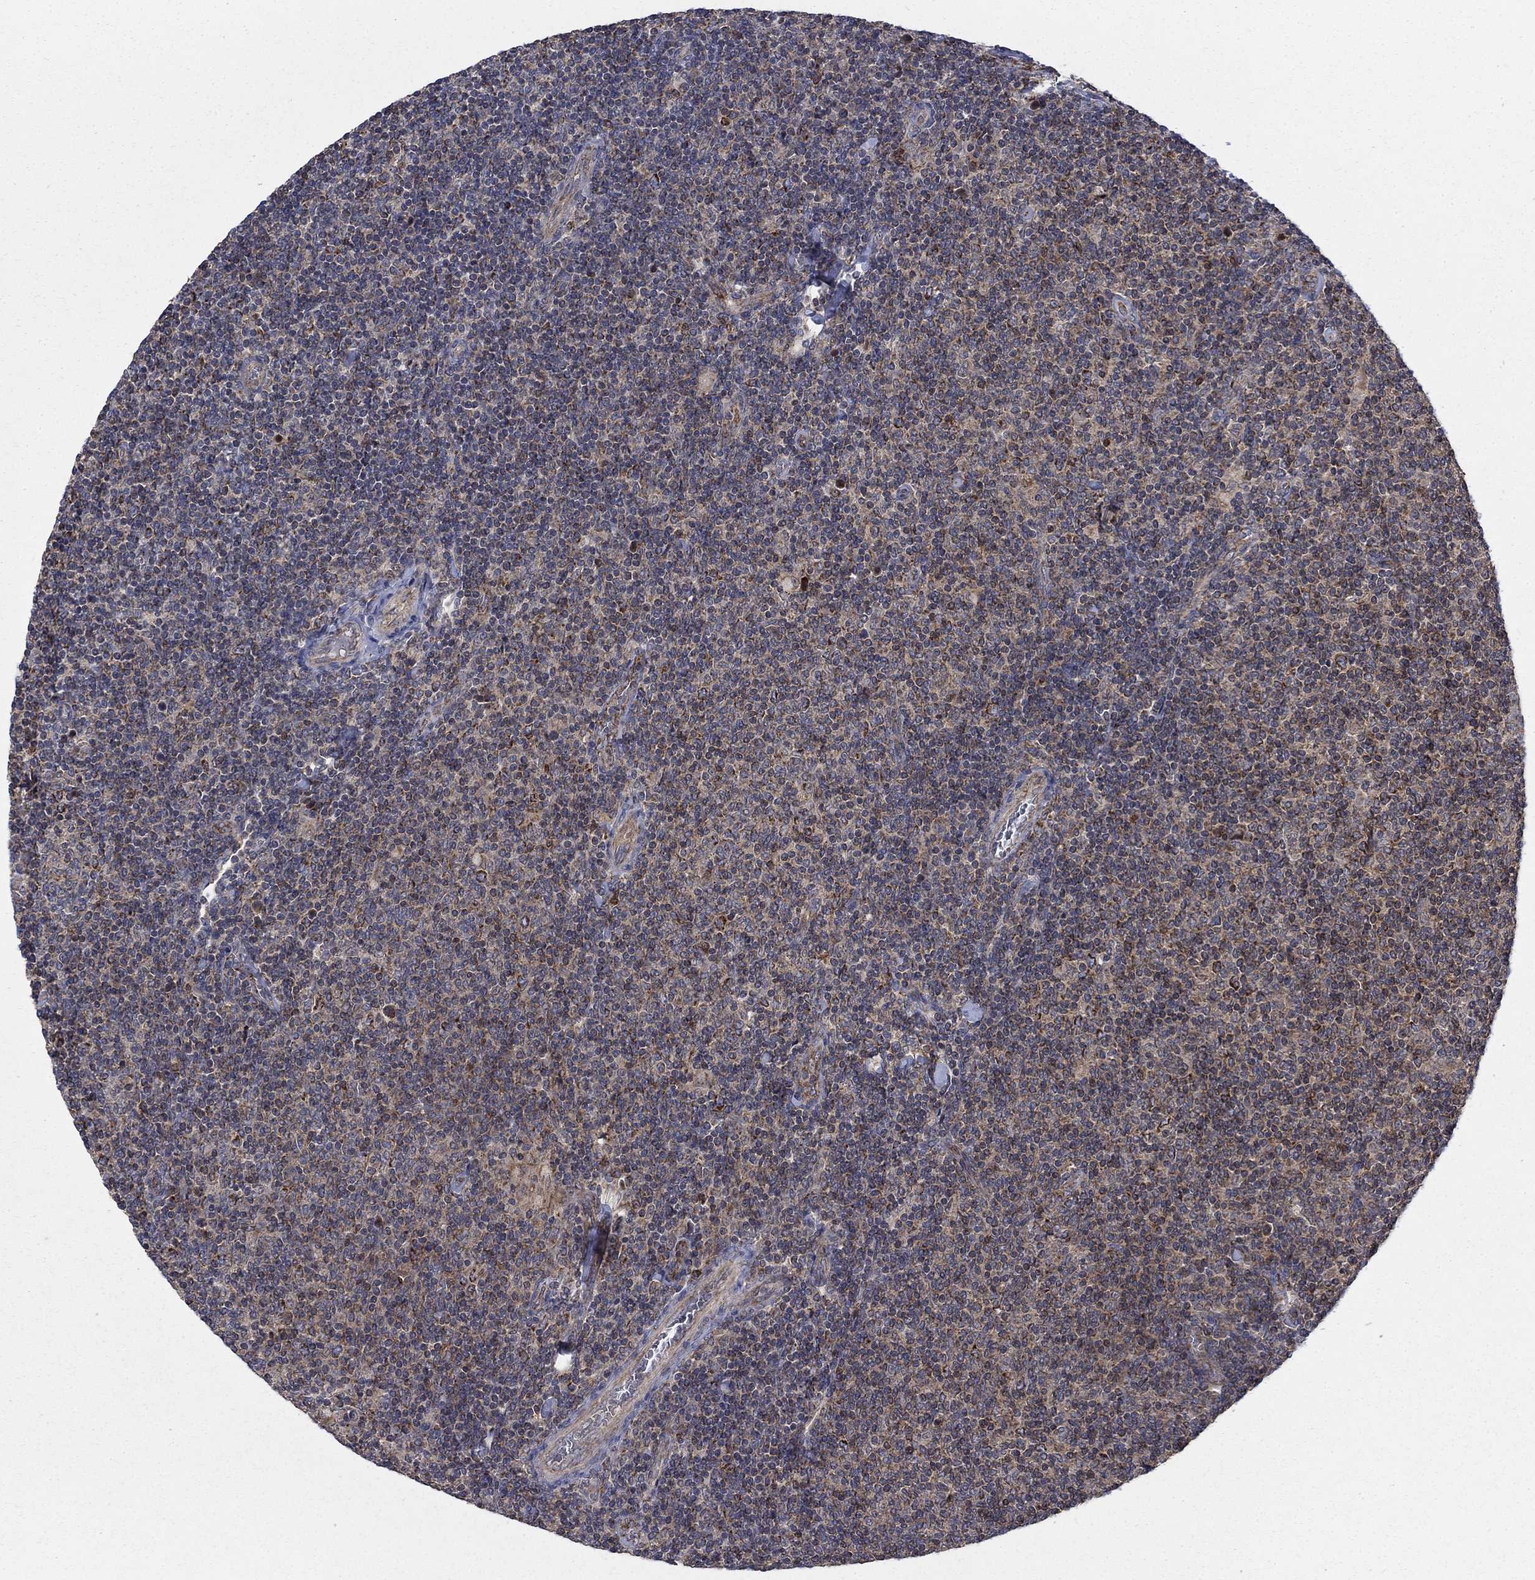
{"staining": {"intensity": "moderate", "quantity": "<25%", "location": "cytoplasmic/membranous"}, "tissue": "lymphoma", "cell_type": "Tumor cells", "image_type": "cancer", "snomed": [{"axis": "morphology", "description": "Malignant lymphoma, non-Hodgkin's type, Low grade"}, {"axis": "topography", "description": "Lymph node"}], "caption": "Immunohistochemistry (IHC) staining of malignant lymphoma, non-Hodgkin's type (low-grade), which displays low levels of moderate cytoplasmic/membranous staining in approximately <25% of tumor cells indicating moderate cytoplasmic/membranous protein staining. The staining was performed using DAB (brown) for protein detection and nuclei were counterstained in hematoxylin (blue).", "gene": "NME7", "patient": {"sex": "male", "age": 52}}